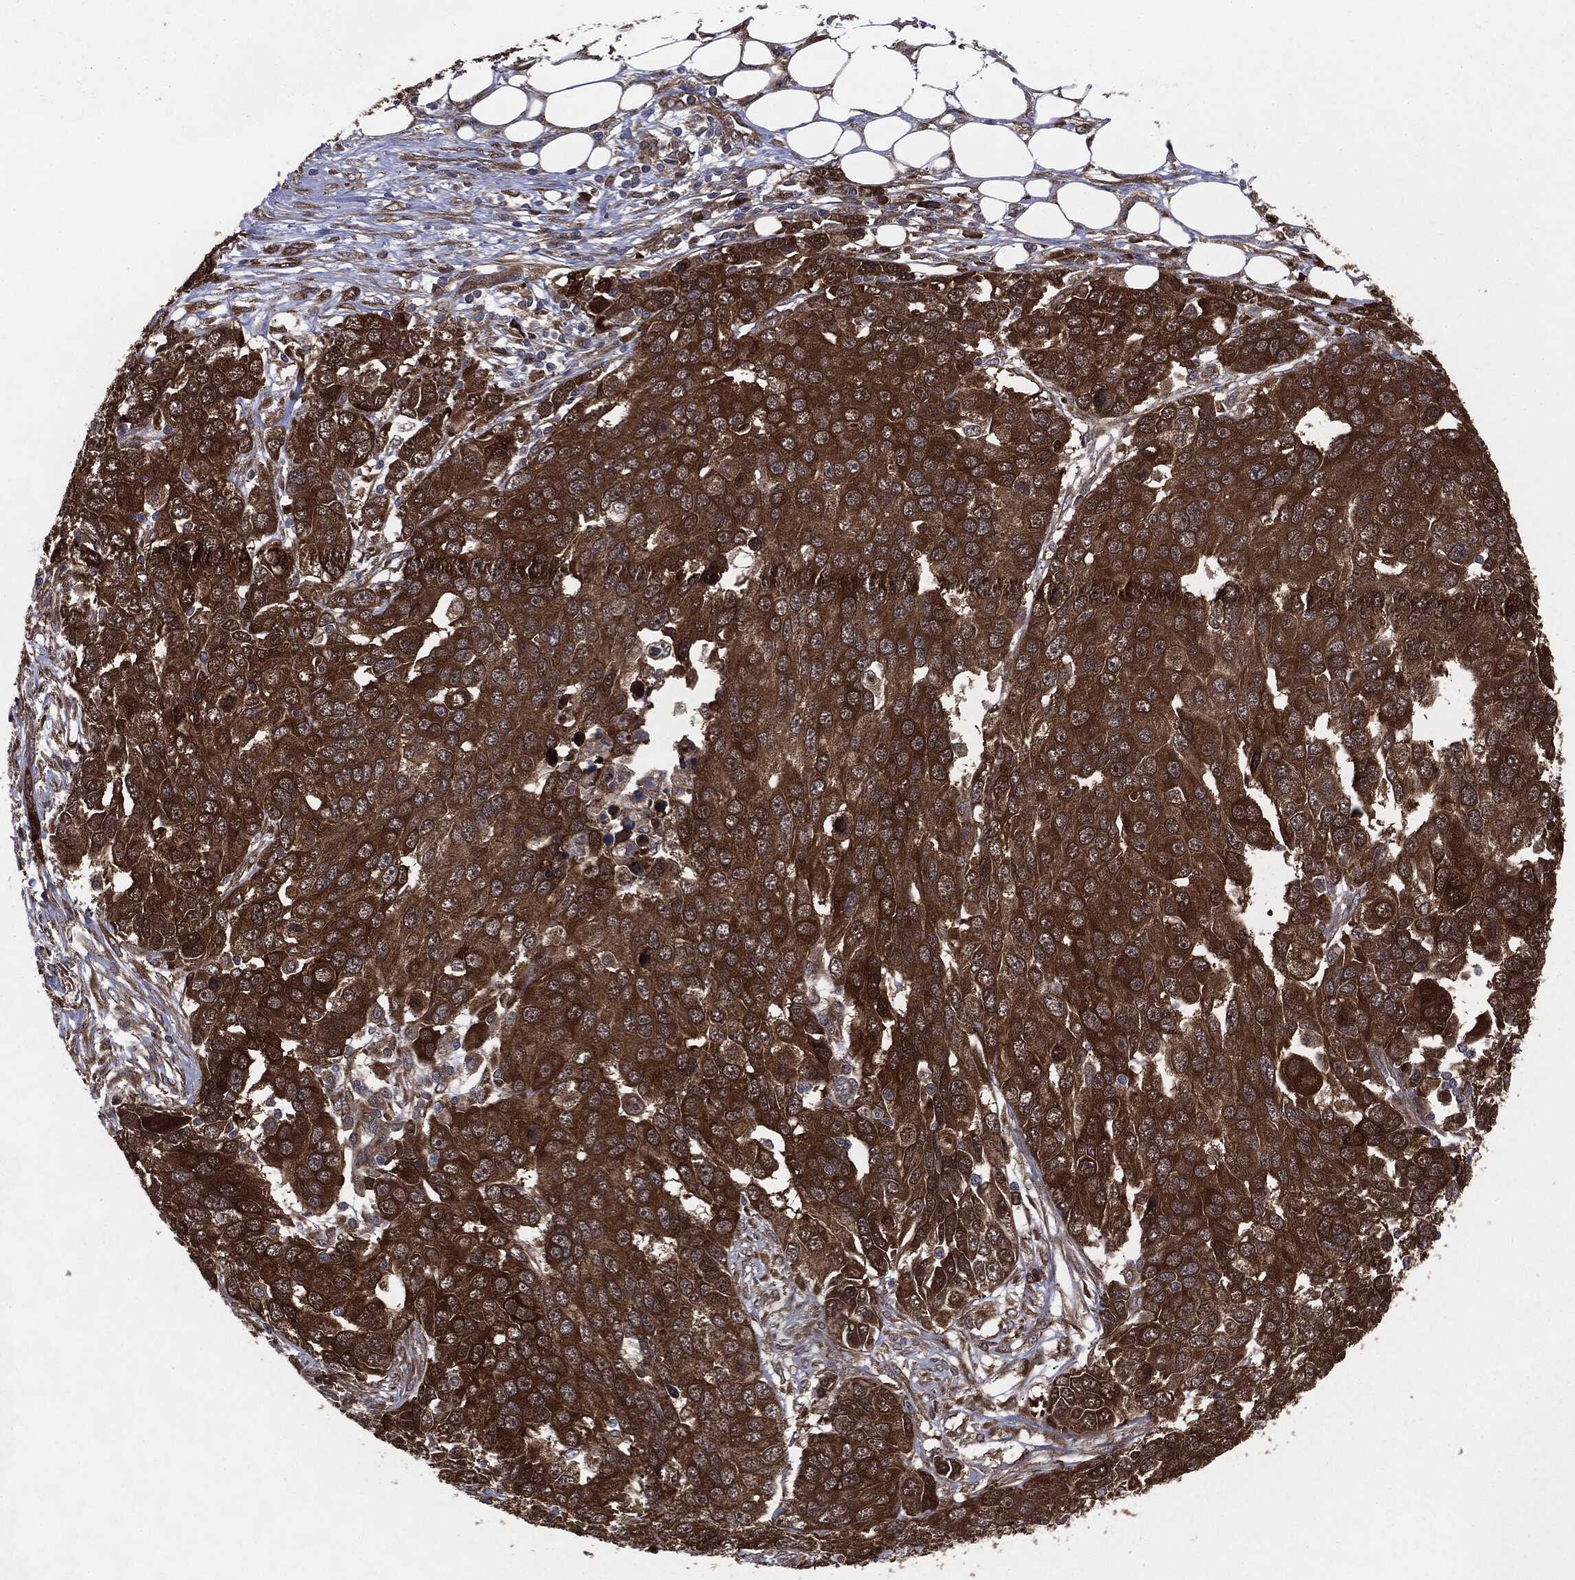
{"staining": {"intensity": "strong", "quantity": ">75%", "location": "cytoplasmic/membranous"}, "tissue": "ovarian cancer", "cell_type": "Tumor cells", "image_type": "cancer", "snomed": [{"axis": "morphology", "description": "Cystadenocarcinoma, serous, NOS"}, {"axis": "topography", "description": "Ovary"}], "caption": "Ovarian serous cystadenocarcinoma stained with DAB (3,3'-diaminobenzidine) immunohistochemistry (IHC) displays high levels of strong cytoplasmic/membranous positivity in about >75% of tumor cells. (brown staining indicates protein expression, while blue staining denotes nuclei).", "gene": "NME1", "patient": {"sex": "female", "age": 76}}